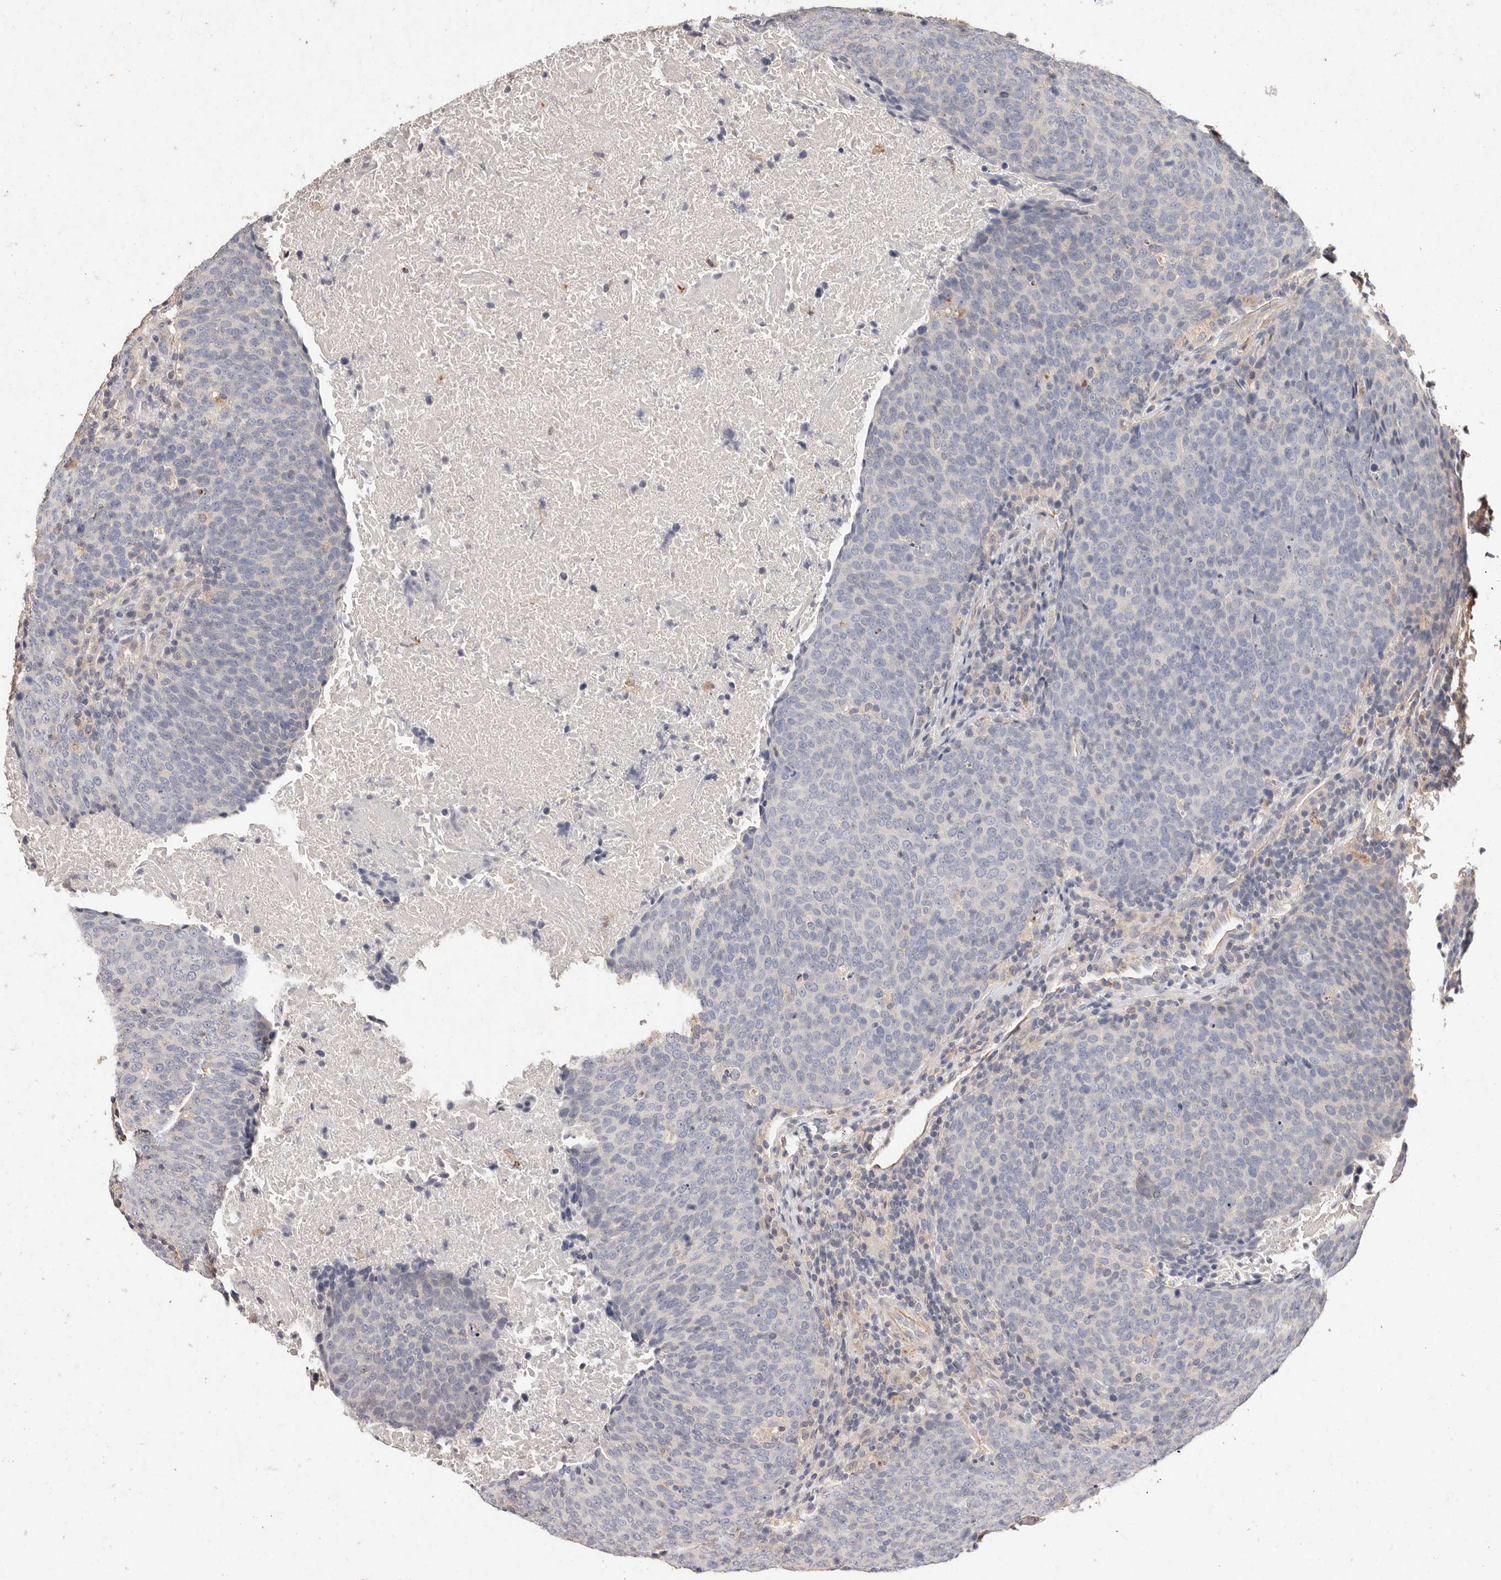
{"staining": {"intensity": "negative", "quantity": "none", "location": "none"}, "tissue": "head and neck cancer", "cell_type": "Tumor cells", "image_type": "cancer", "snomed": [{"axis": "morphology", "description": "Squamous cell carcinoma, NOS"}, {"axis": "morphology", "description": "Squamous cell carcinoma, metastatic, NOS"}, {"axis": "topography", "description": "Lymph node"}, {"axis": "topography", "description": "Head-Neck"}], "caption": "Human metastatic squamous cell carcinoma (head and neck) stained for a protein using immunohistochemistry shows no expression in tumor cells.", "gene": "THBS3", "patient": {"sex": "male", "age": 62}}